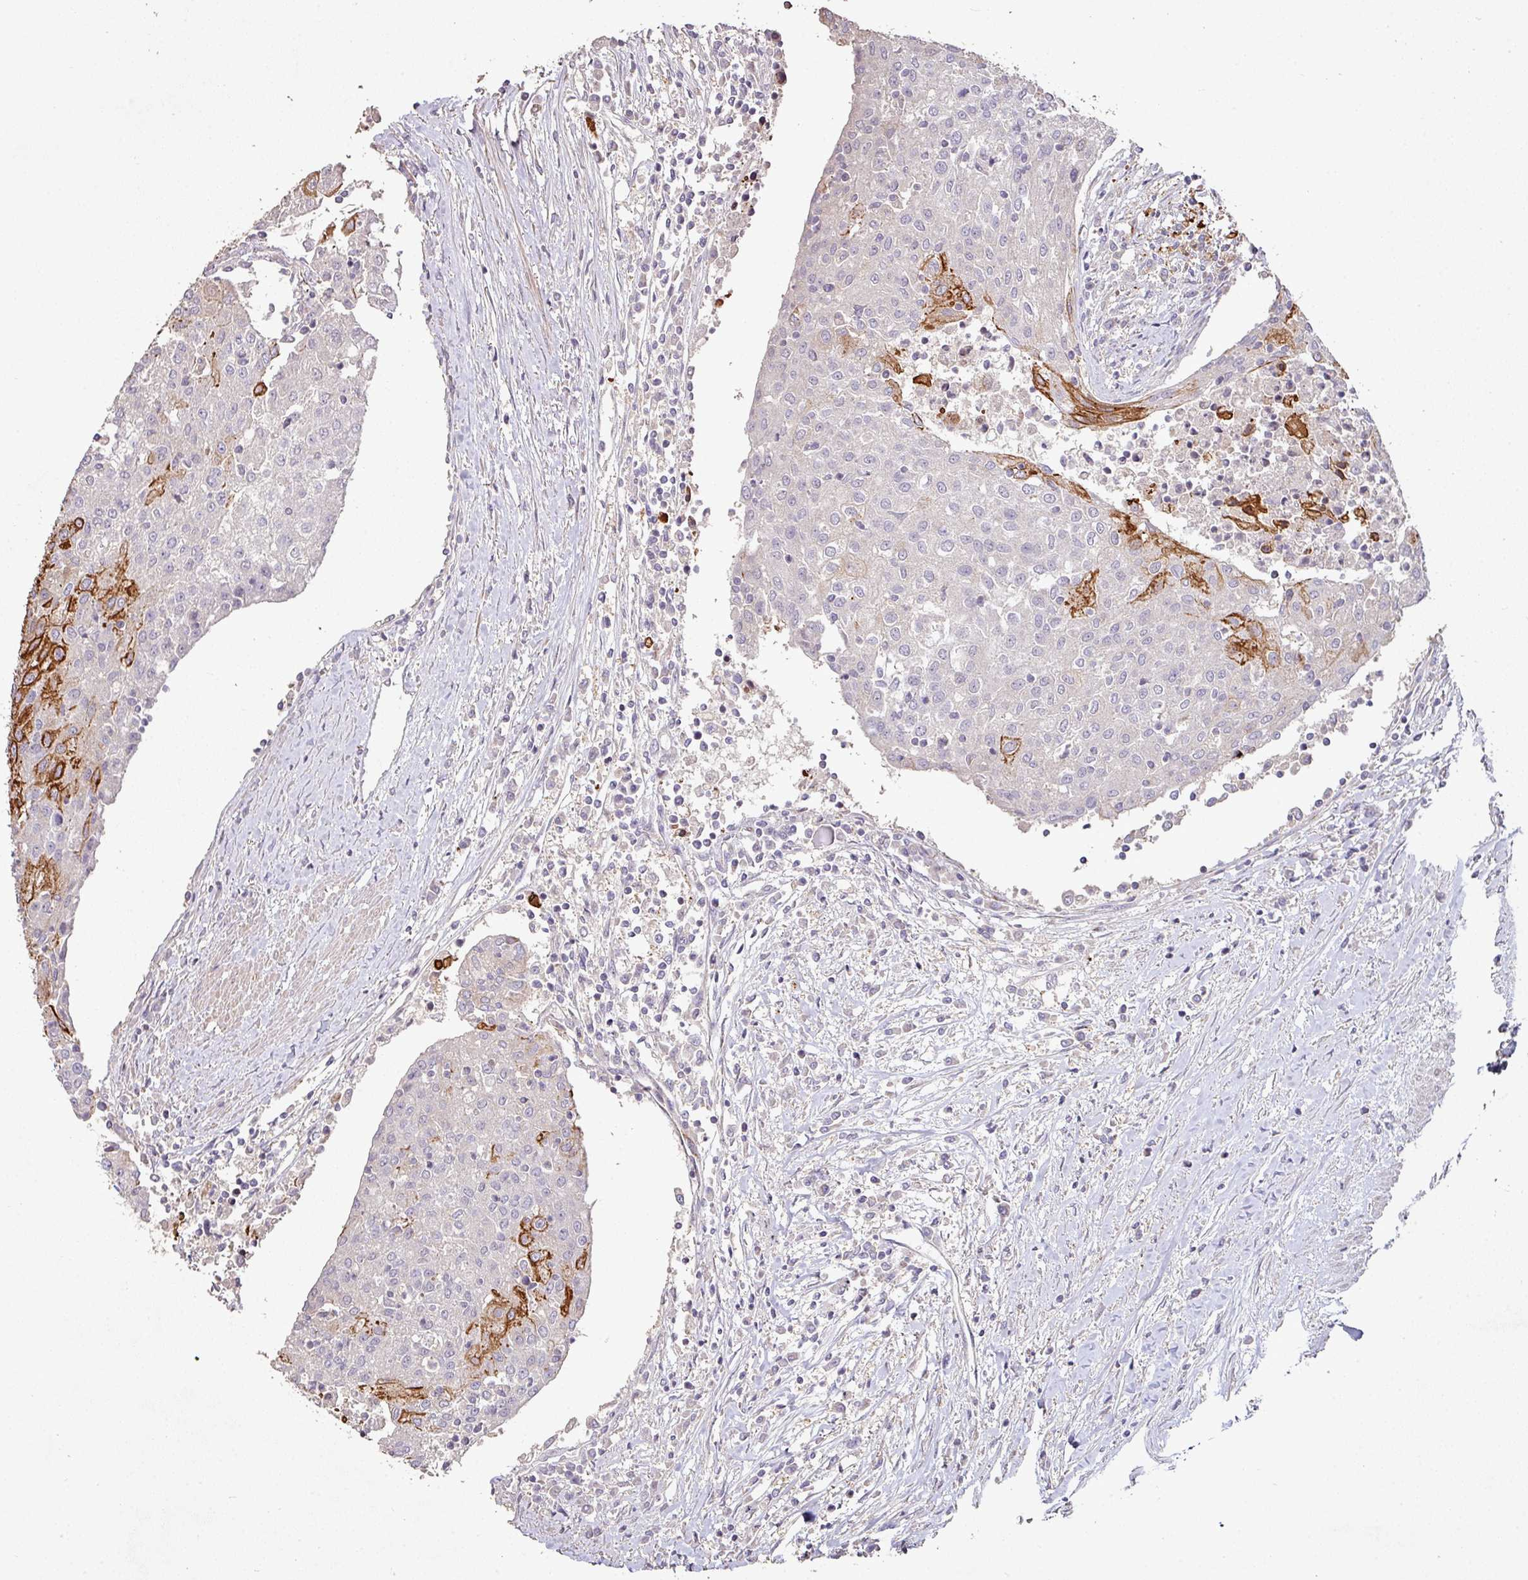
{"staining": {"intensity": "strong", "quantity": "<25%", "location": "cytoplasmic/membranous"}, "tissue": "urothelial cancer", "cell_type": "Tumor cells", "image_type": "cancer", "snomed": [{"axis": "morphology", "description": "Urothelial carcinoma, High grade"}, {"axis": "topography", "description": "Urinary bladder"}], "caption": "This photomicrograph demonstrates high-grade urothelial carcinoma stained with immunohistochemistry to label a protein in brown. The cytoplasmic/membranous of tumor cells show strong positivity for the protein. Nuclei are counter-stained blue.", "gene": "RPL23A", "patient": {"sex": "female", "age": 85}}